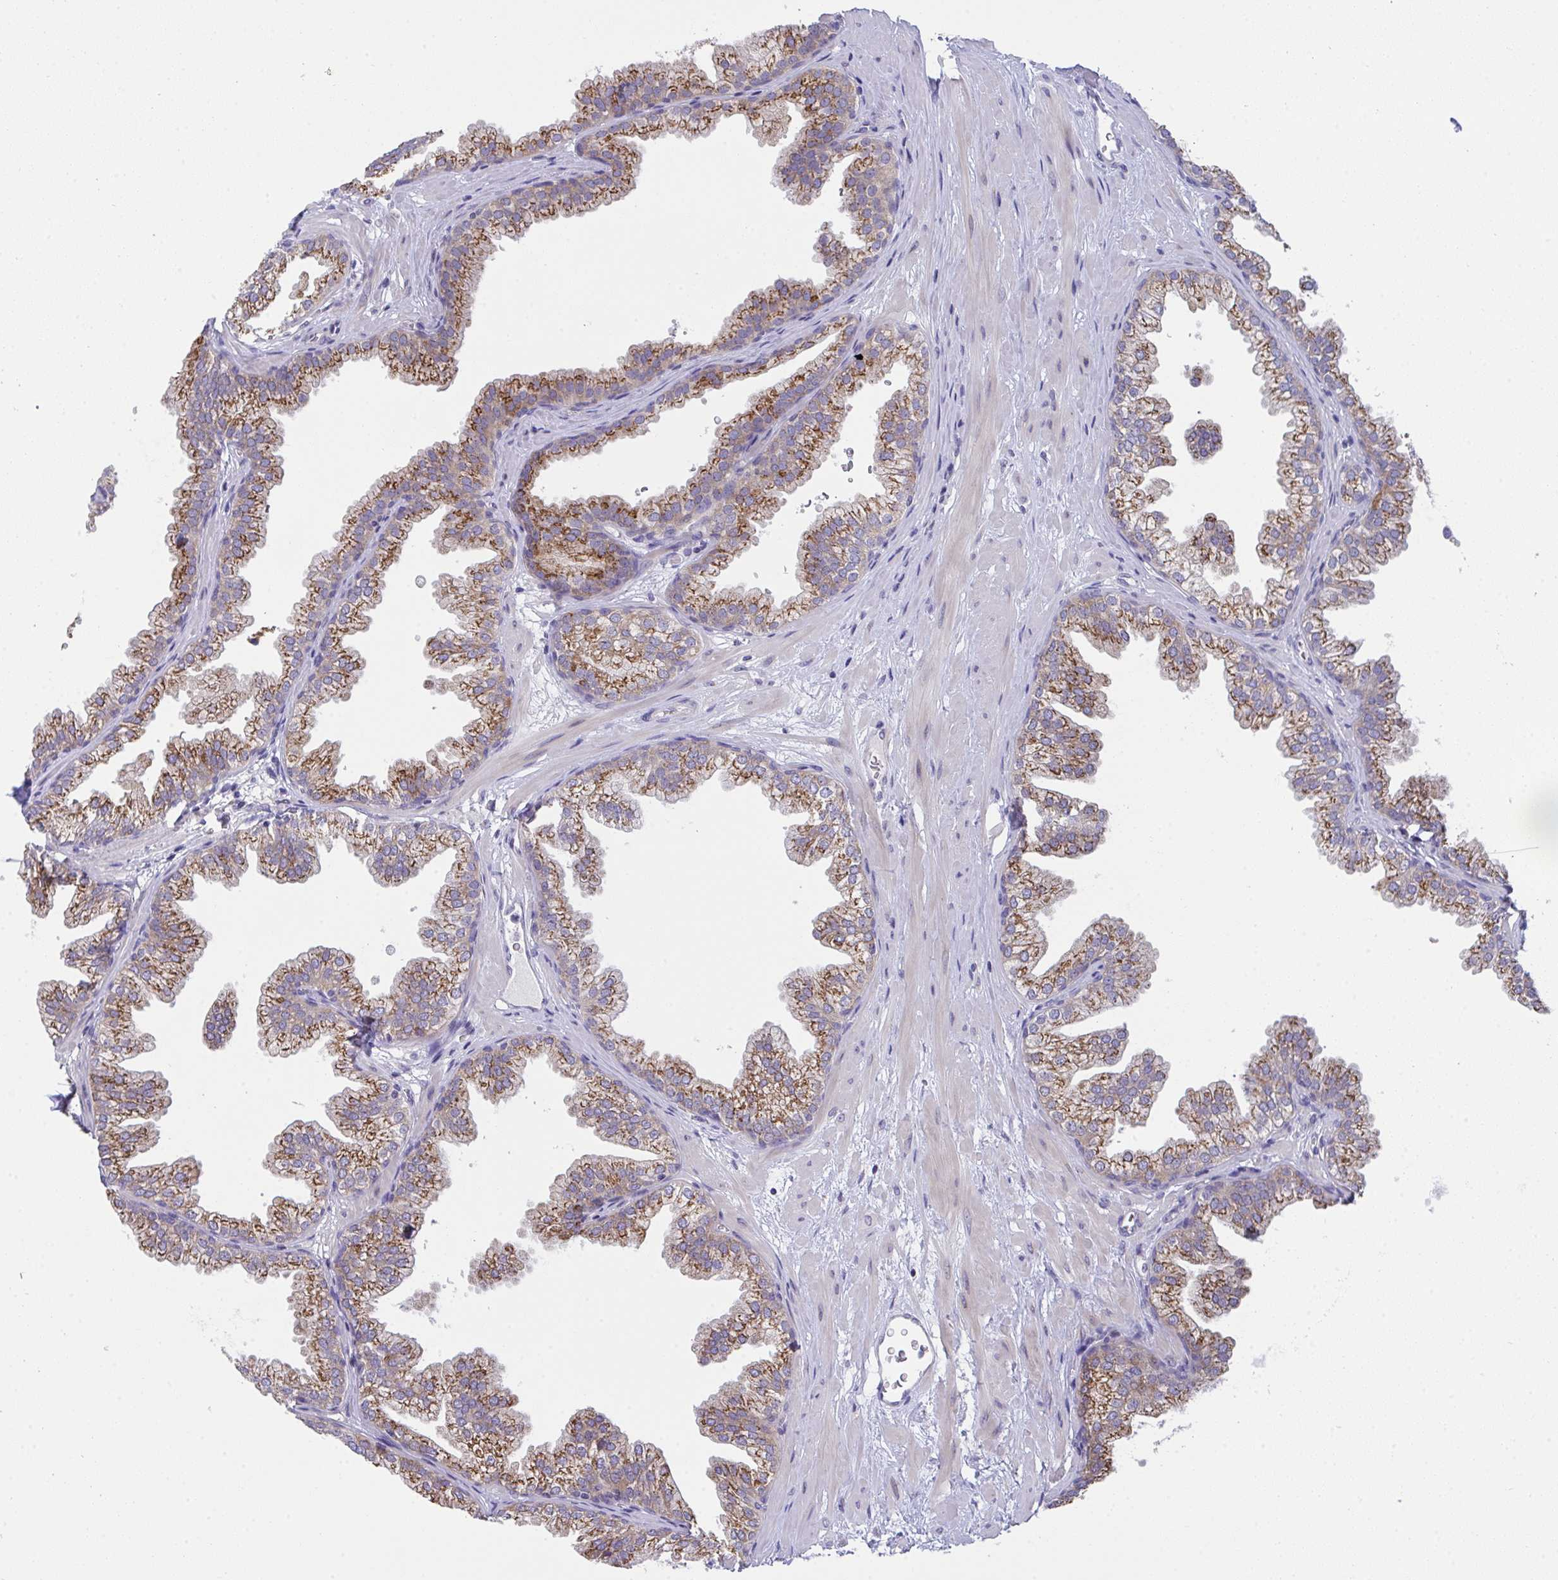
{"staining": {"intensity": "moderate", "quantity": "25%-75%", "location": "cytoplasmic/membranous"}, "tissue": "prostate", "cell_type": "Glandular cells", "image_type": "normal", "snomed": [{"axis": "morphology", "description": "Normal tissue, NOS"}, {"axis": "topography", "description": "Prostate"}], "caption": "Immunohistochemistry staining of unremarkable prostate, which demonstrates medium levels of moderate cytoplasmic/membranous expression in approximately 25%-75% of glandular cells indicating moderate cytoplasmic/membranous protein positivity. The staining was performed using DAB (3,3'-diaminobenzidine) (brown) for protein detection and nuclei were counterstained in hematoxylin (blue).", "gene": "MIA3", "patient": {"sex": "male", "age": 37}}